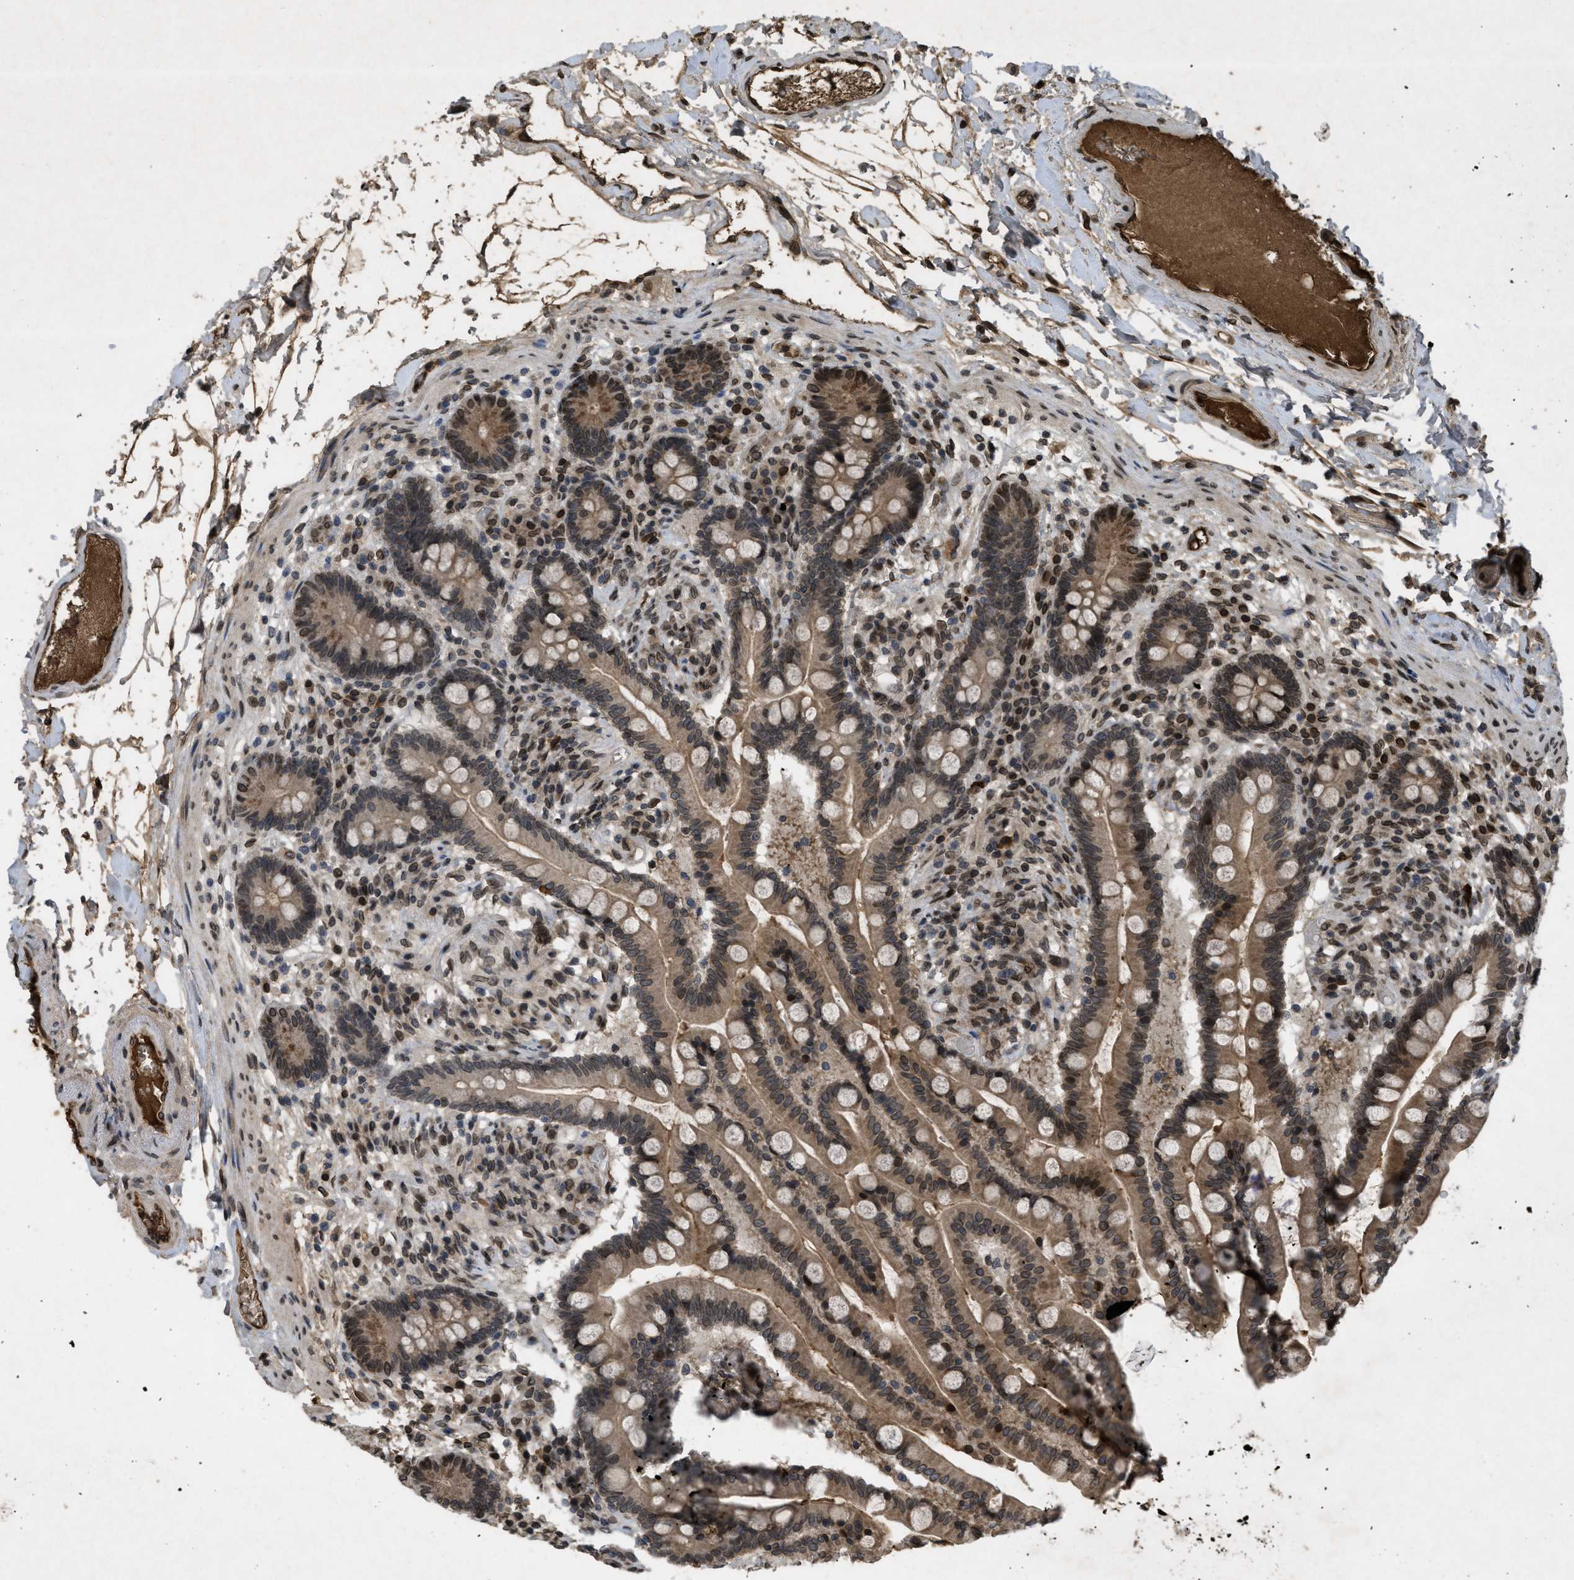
{"staining": {"intensity": "strong", "quantity": ">75%", "location": "cytoplasmic/membranous,nuclear"}, "tissue": "colon", "cell_type": "Endothelial cells", "image_type": "normal", "snomed": [{"axis": "morphology", "description": "Normal tissue, NOS"}, {"axis": "topography", "description": "Colon"}], "caption": "Endothelial cells demonstrate high levels of strong cytoplasmic/membranous,nuclear staining in approximately >75% of cells in benign colon. Nuclei are stained in blue.", "gene": "CRY1", "patient": {"sex": "male", "age": 73}}